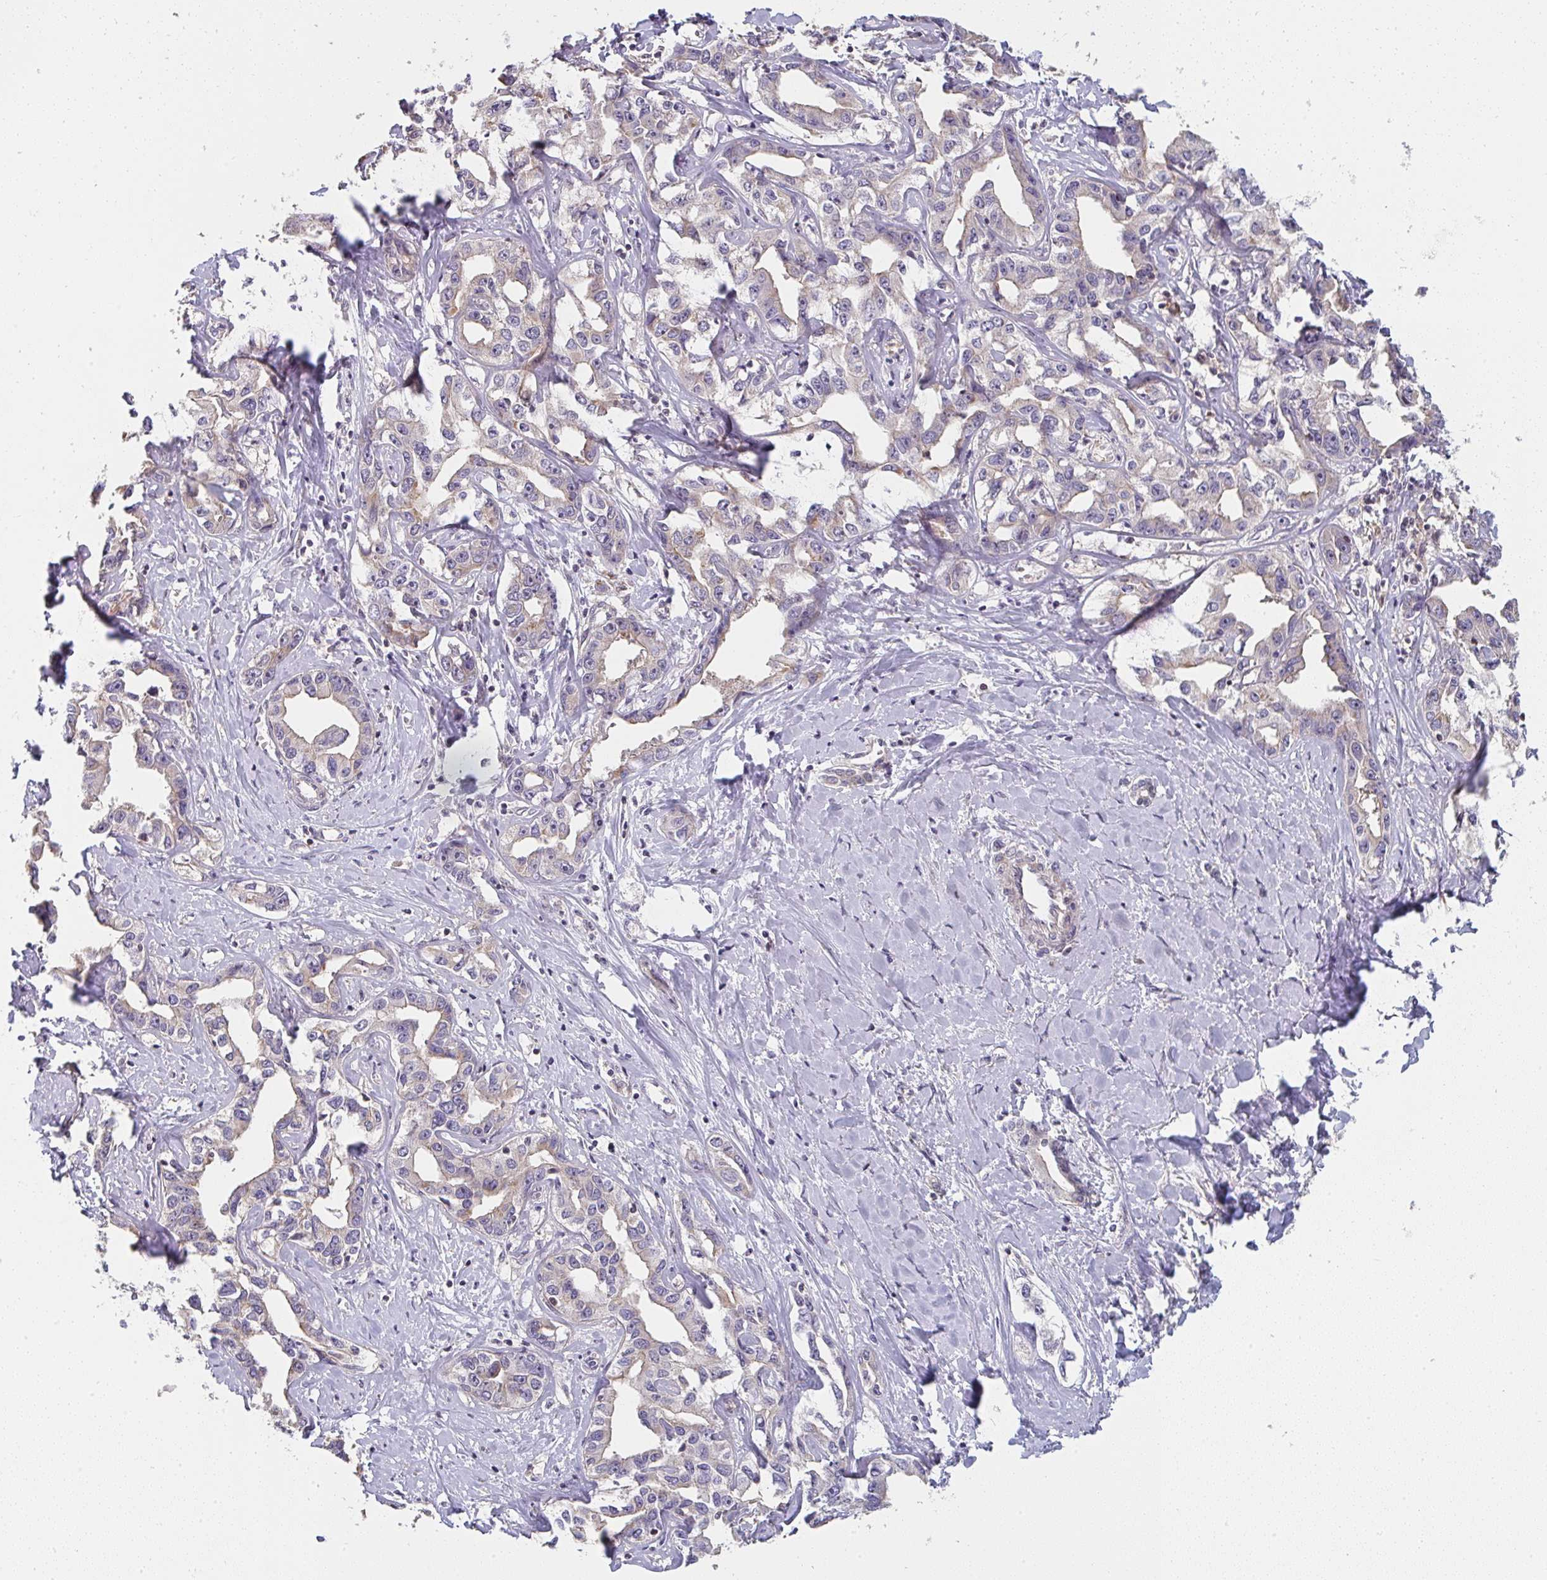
{"staining": {"intensity": "weak", "quantity": "<25%", "location": "cytoplasmic/membranous"}, "tissue": "liver cancer", "cell_type": "Tumor cells", "image_type": "cancer", "snomed": [{"axis": "morphology", "description": "Cholangiocarcinoma"}, {"axis": "topography", "description": "Liver"}], "caption": "Immunohistochemistry micrograph of liver cancer (cholangiocarcinoma) stained for a protein (brown), which reveals no staining in tumor cells. Nuclei are stained in blue.", "gene": "RANGRF", "patient": {"sex": "male", "age": 59}}